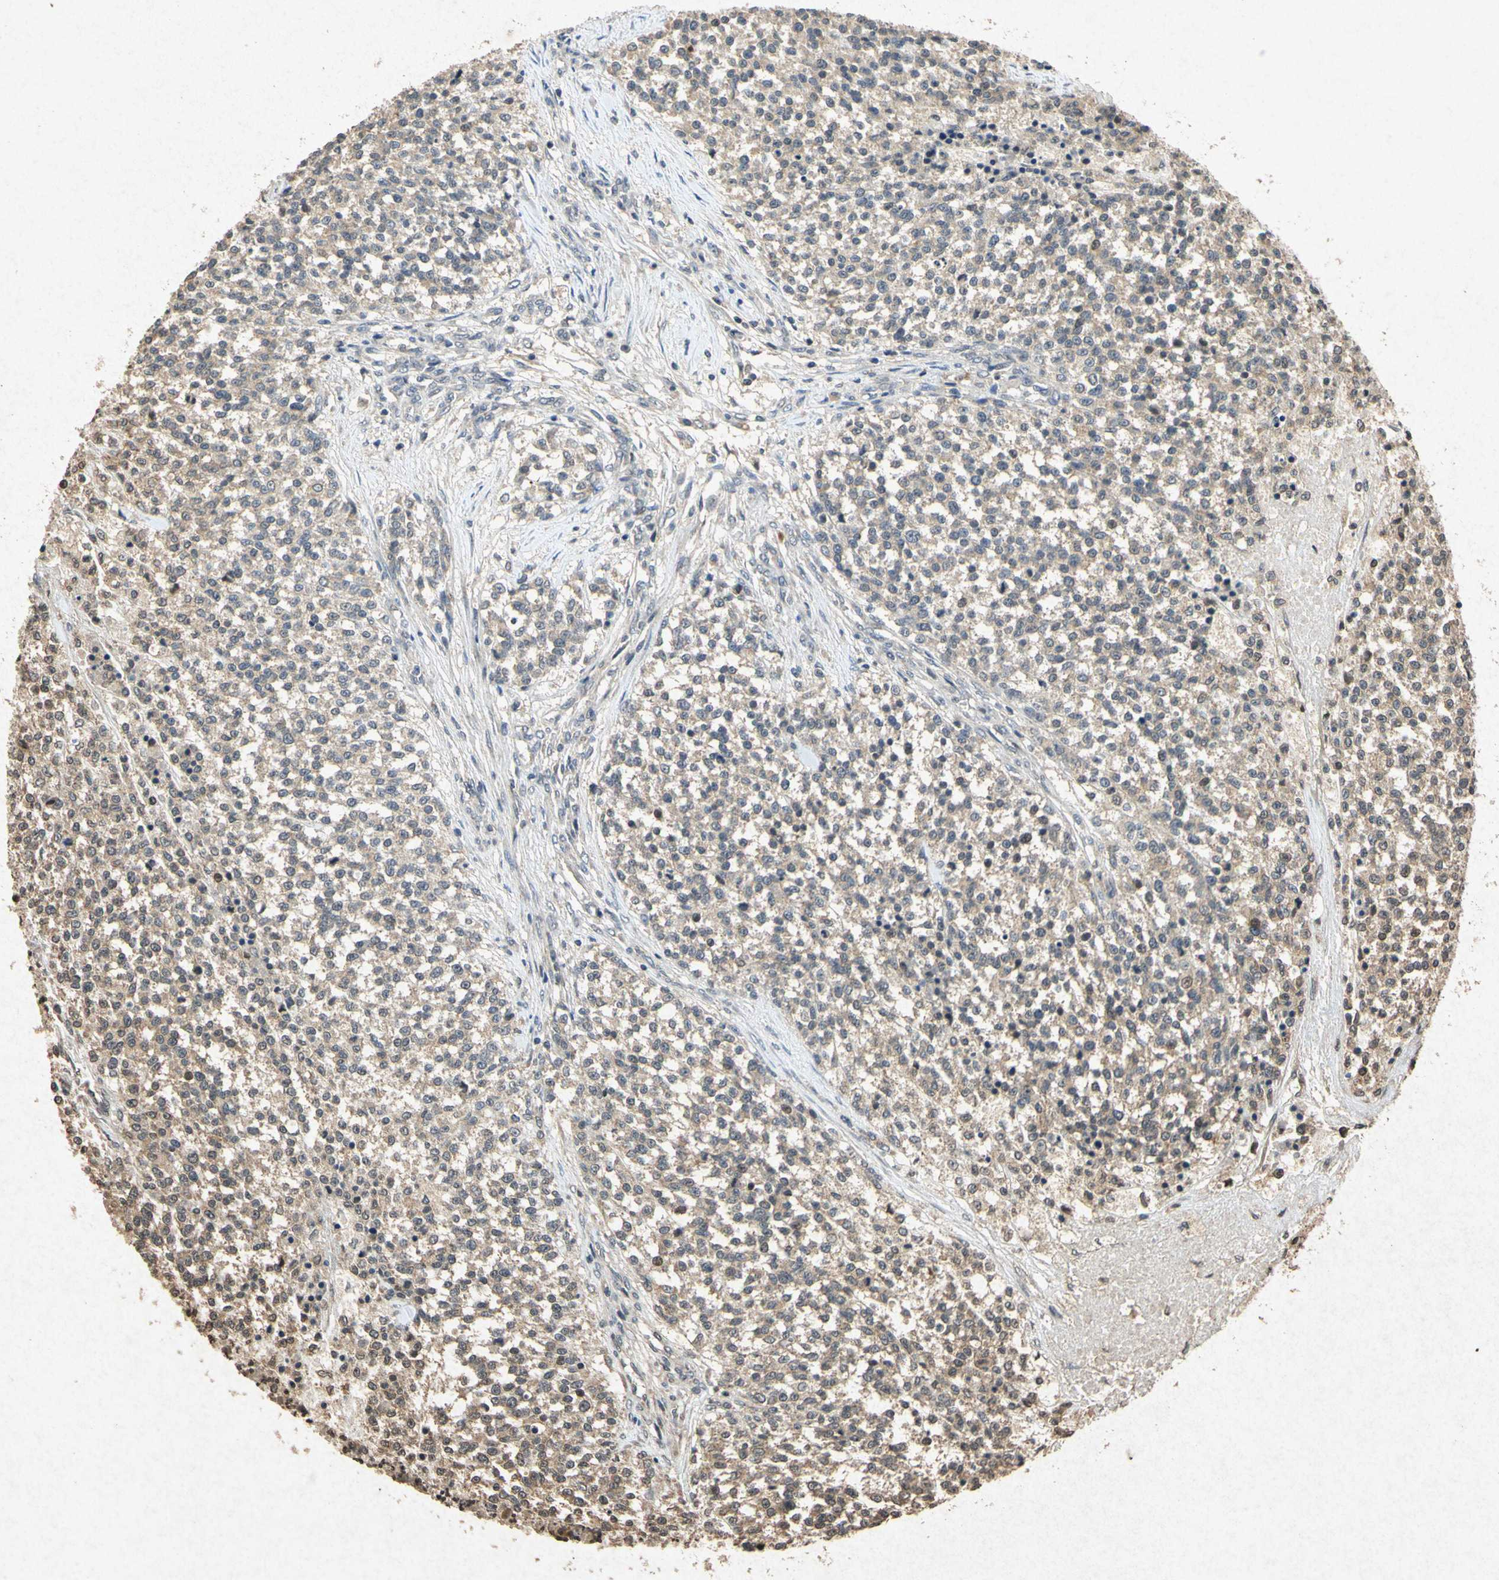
{"staining": {"intensity": "weak", "quantity": ">75%", "location": "cytoplasmic/membranous"}, "tissue": "testis cancer", "cell_type": "Tumor cells", "image_type": "cancer", "snomed": [{"axis": "morphology", "description": "Seminoma, NOS"}, {"axis": "topography", "description": "Testis"}], "caption": "The image reveals a brown stain indicating the presence of a protein in the cytoplasmic/membranous of tumor cells in seminoma (testis).", "gene": "ATP6V1H", "patient": {"sex": "male", "age": 59}}